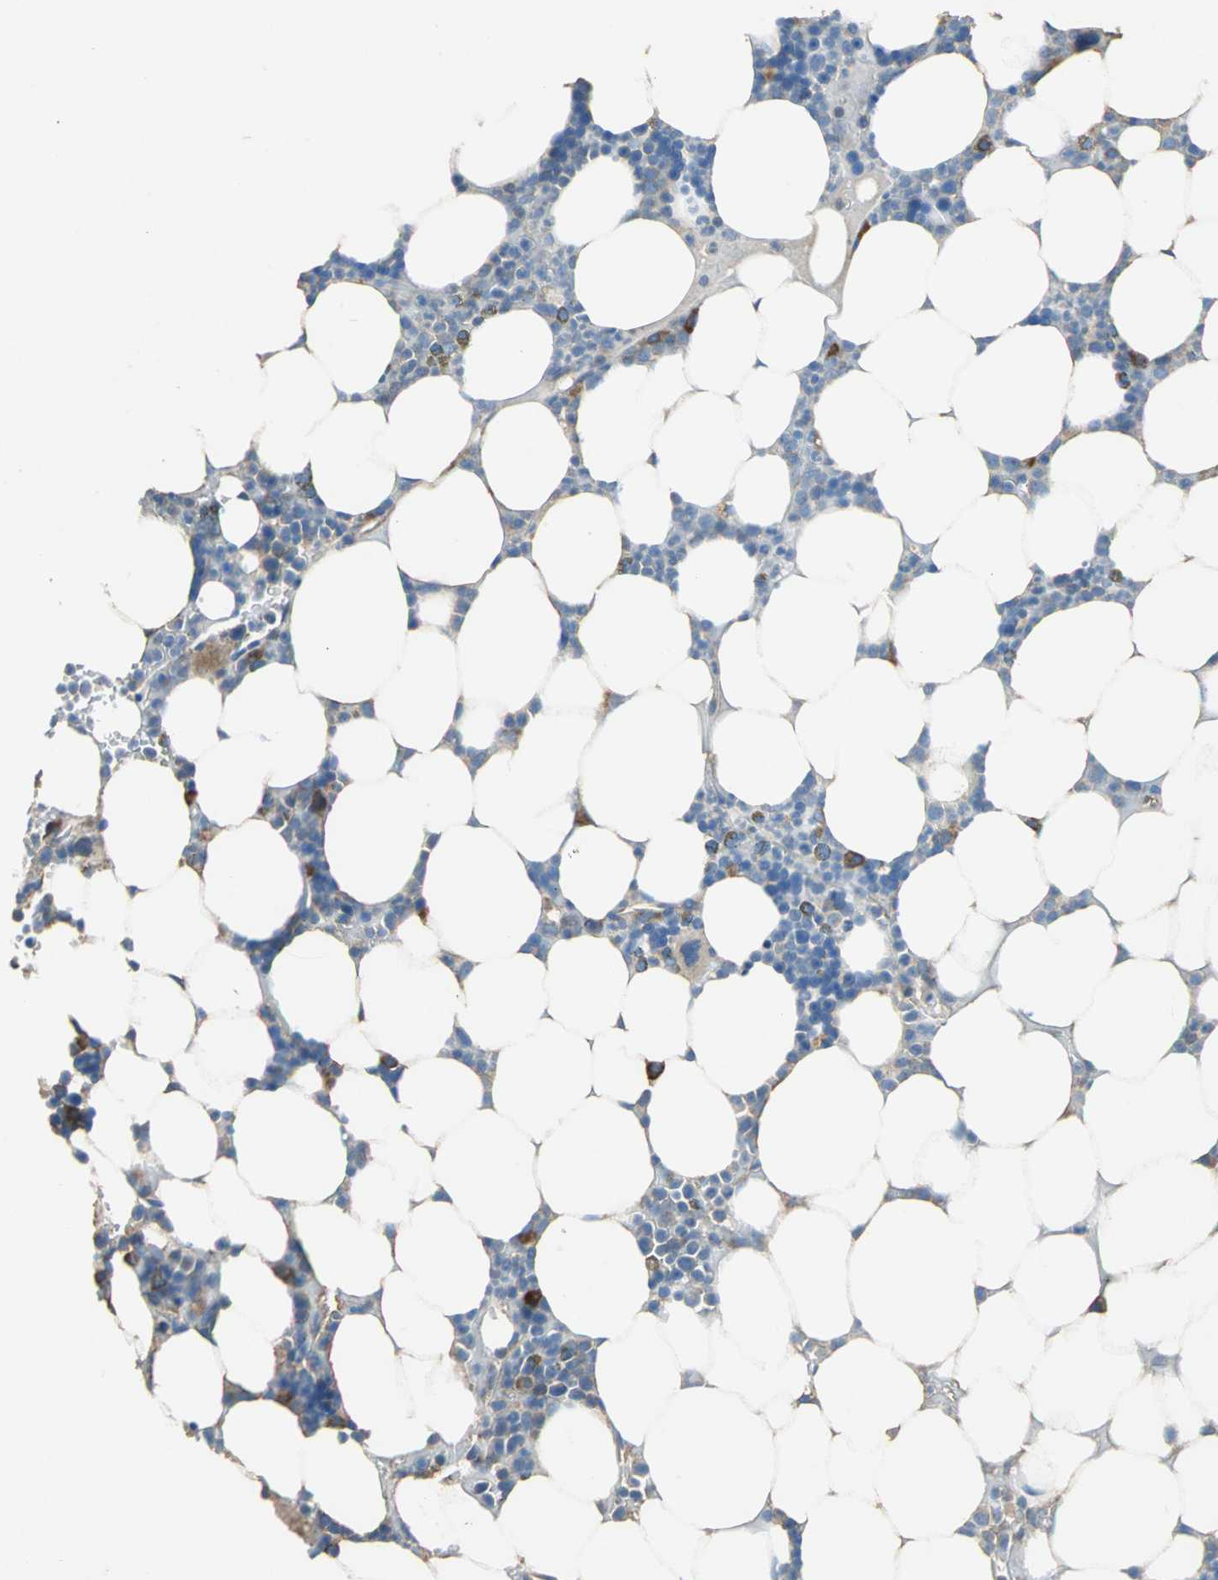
{"staining": {"intensity": "moderate", "quantity": "<25%", "location": "cytoplasmic/membranous"}, "tissue": "bone marrow", "cell_type": "Hematopoietic cells", "image_type": "normal", "snomed": [{"axis": "morphology", "description": "Normal tissue, NOS"}, {"axis": "topography", "description": "Bone marrow"}], "caption": "Hematopoietic cells demonstrate moderate cytoplasmic/membranous staining in about <25% of cells in normal bone marrow. The staining was performed using DAB (3,3'-diaminobenzidine), with brown indicating positive protein expression. Nuclei are stained blue with hematoxylin.", "gene": "HEPH", "patient": {"sex": "female", "age": 73}}